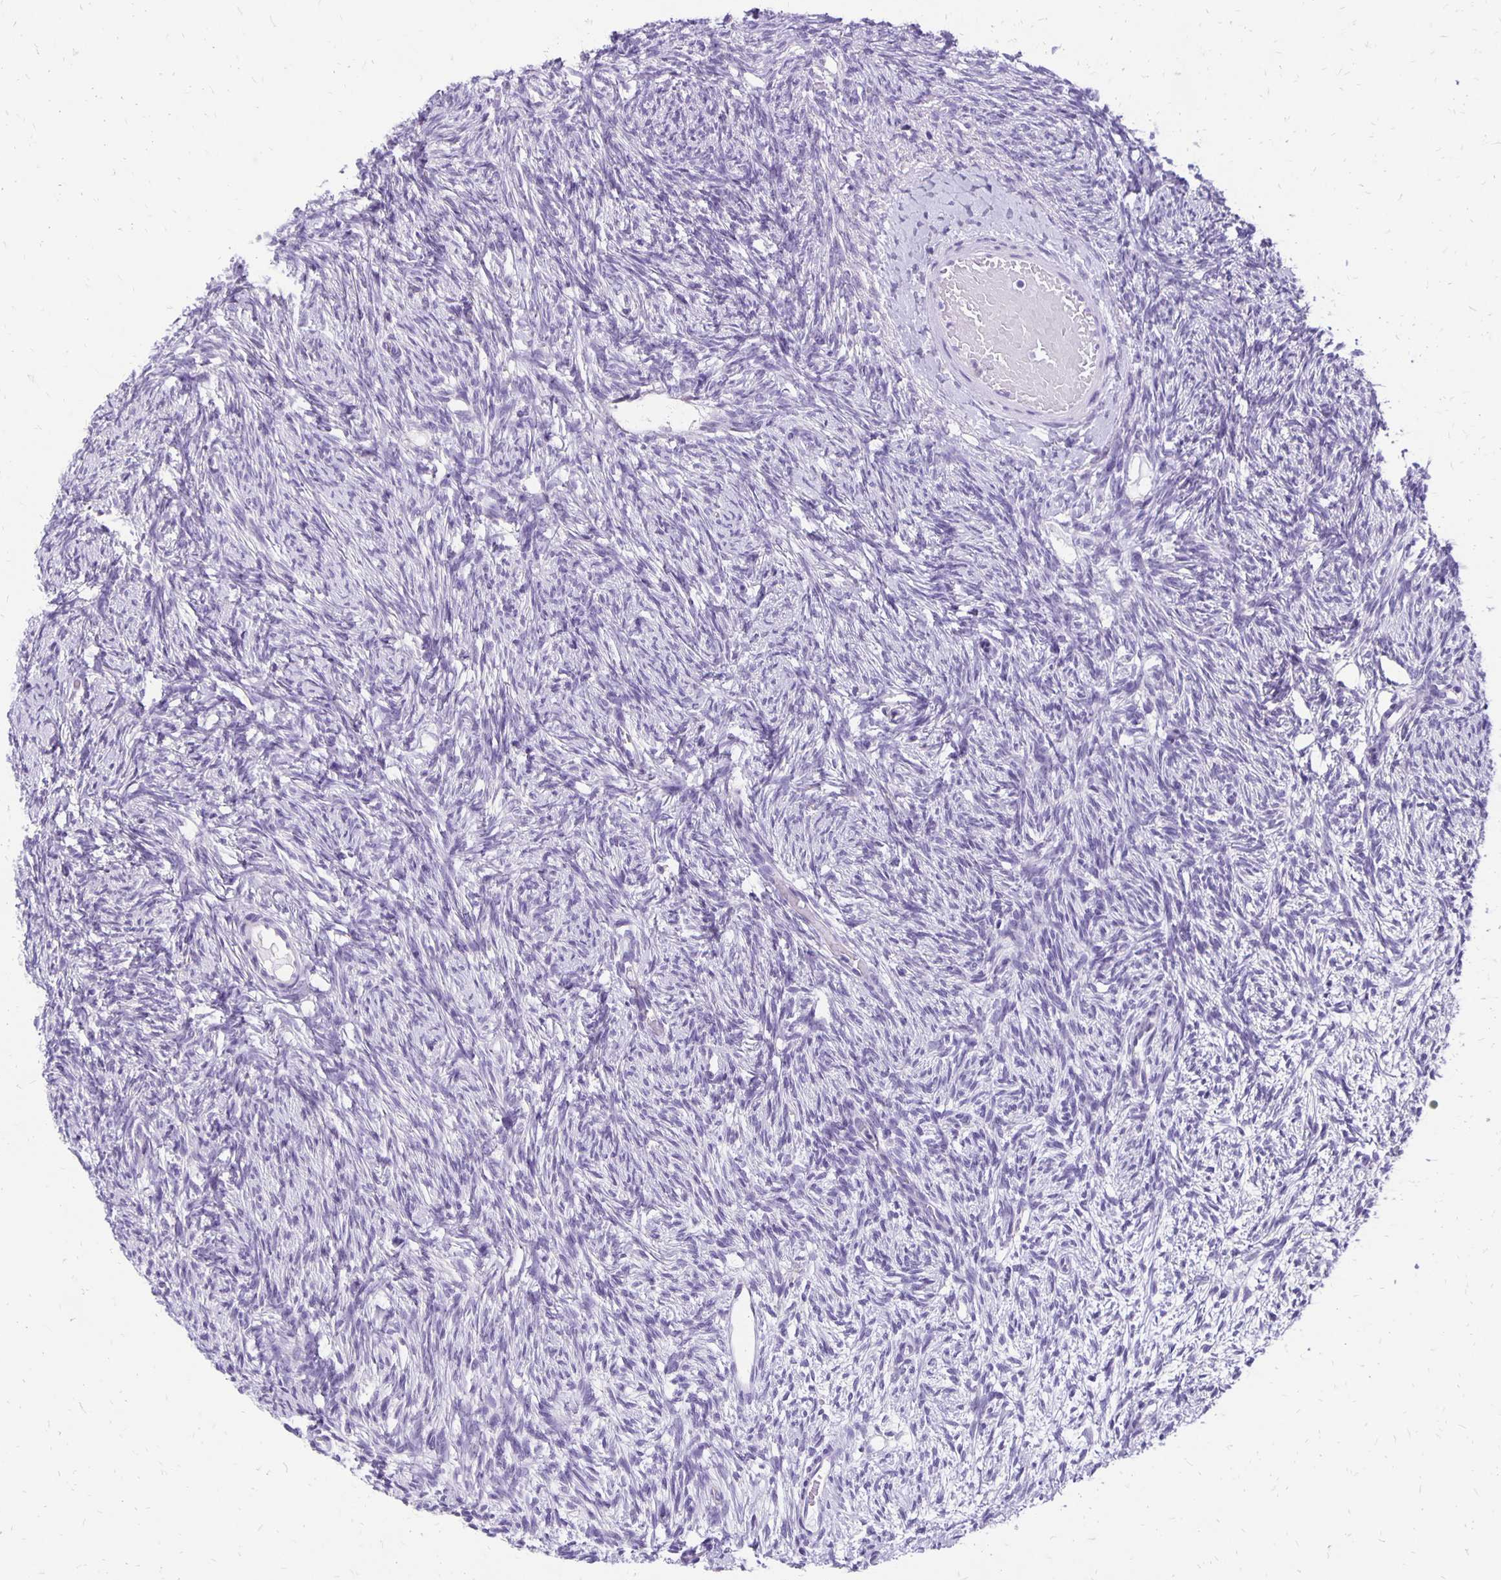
{"staining": {"intensity": "negative", "quantity": "none", "location": "none"}, "tissue": "ovary", "cell_type": "Ovarian stroma cells", "image_type": "normal", "snomed": [{"axis": "morphology", "description": "Normal tissue, NOS"}, {"axis": "topography", "description": "Ovary"}], "caption": "Benign ovary was stained to show a protein in brown. There is no significant expression in ovarian stroma cells. (Brightfield microscopy of DAB (3,3'-diaminobenzidine) immunohistochemistry (IHC) at high magnification).", "gene": "ANKRD45", "patient": {"sex": "female", "age": 33}}